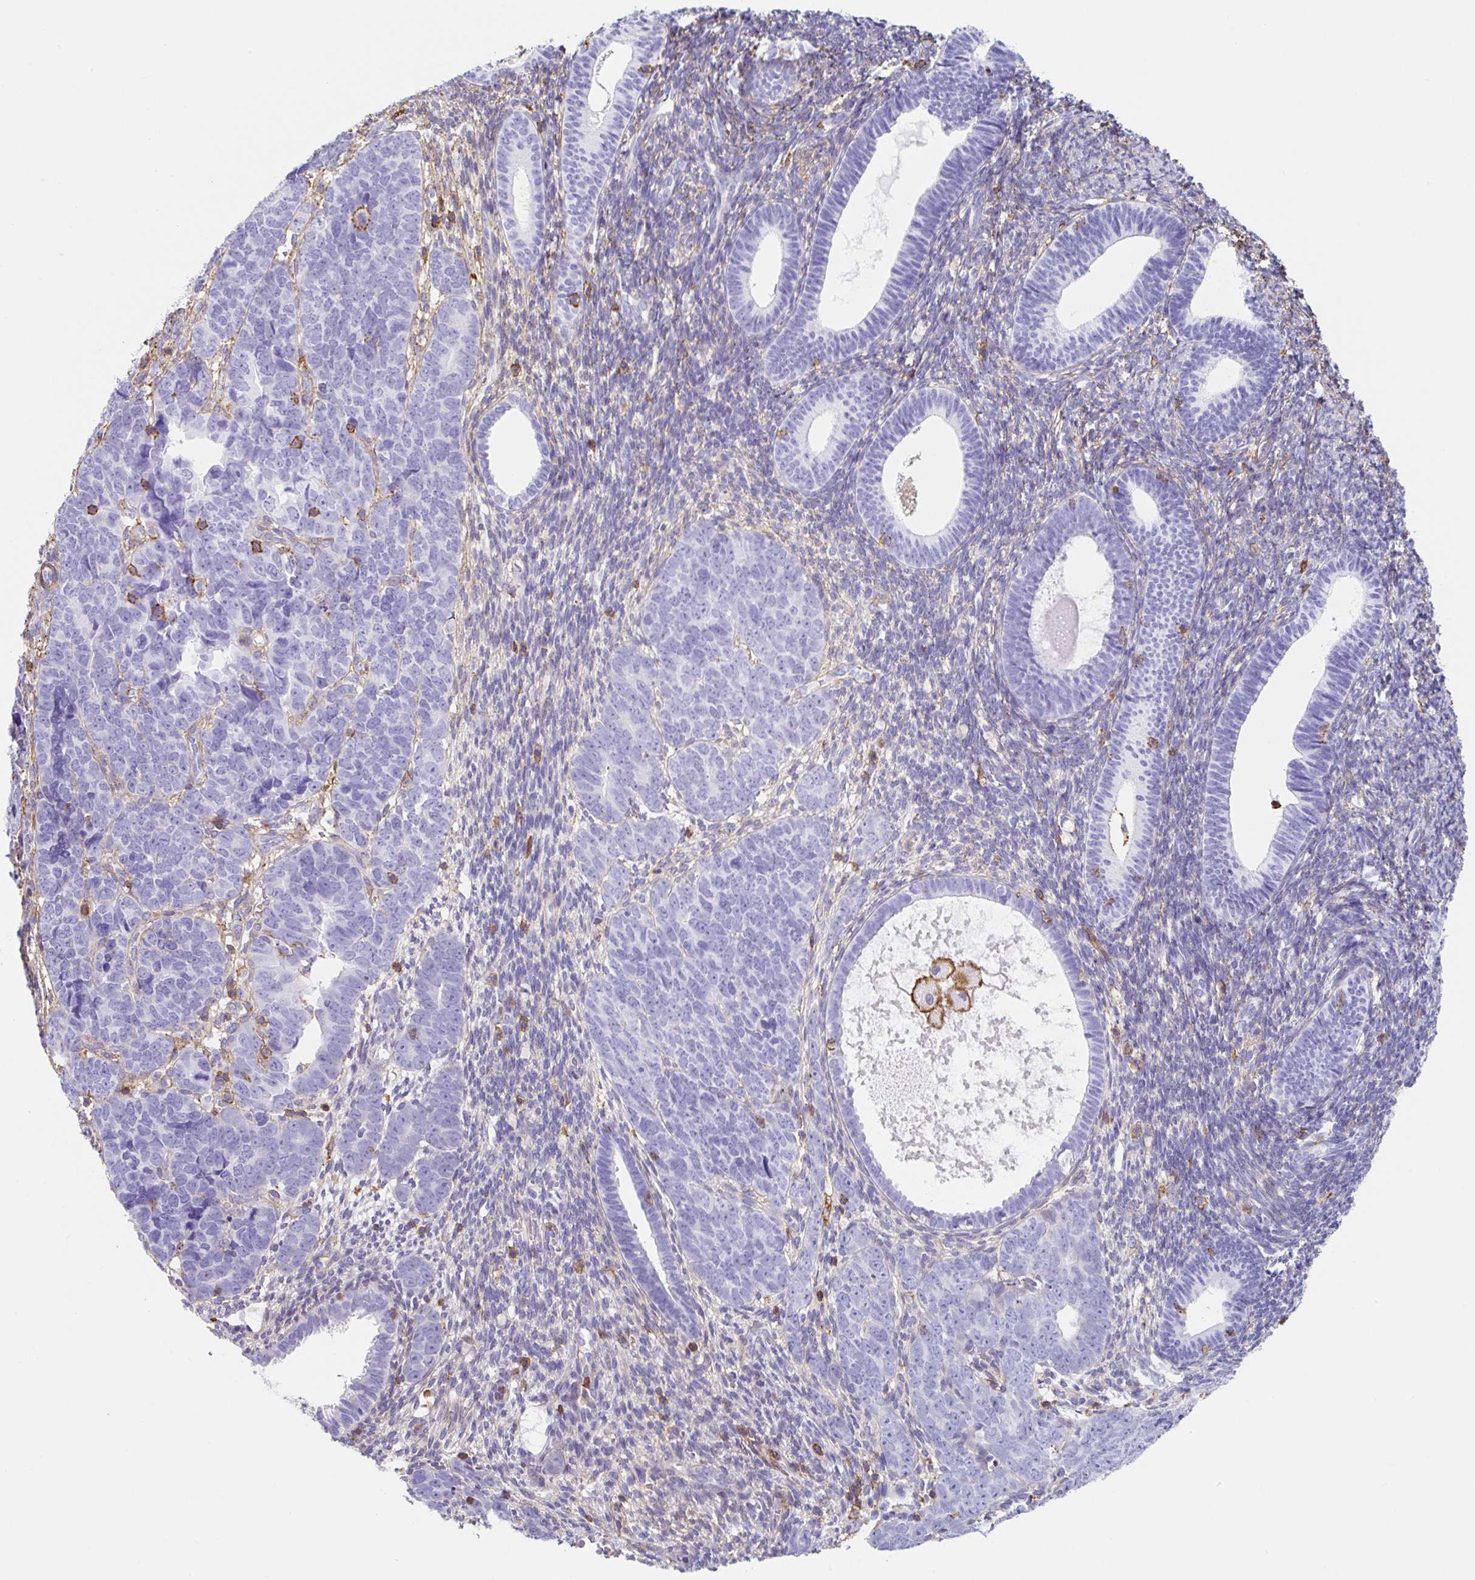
{"staining": {"intensity": "negative", "quantity": "none", "location": "none"}, "tissue": "endometrial cancer", "cell_type": "Tumor cells", "image_type": "cancer", "snomed": [{"axis": "morphology", "description": "Adenocarcinoma, NOS"}, {"axis": "topography", "description": "Endometrium"}], "caption": "Tumor cells show no significant staining in adenocarcinoma (endometrial).", "gene": "MTTP", "patient": {"sex": "female", "age": 82}}